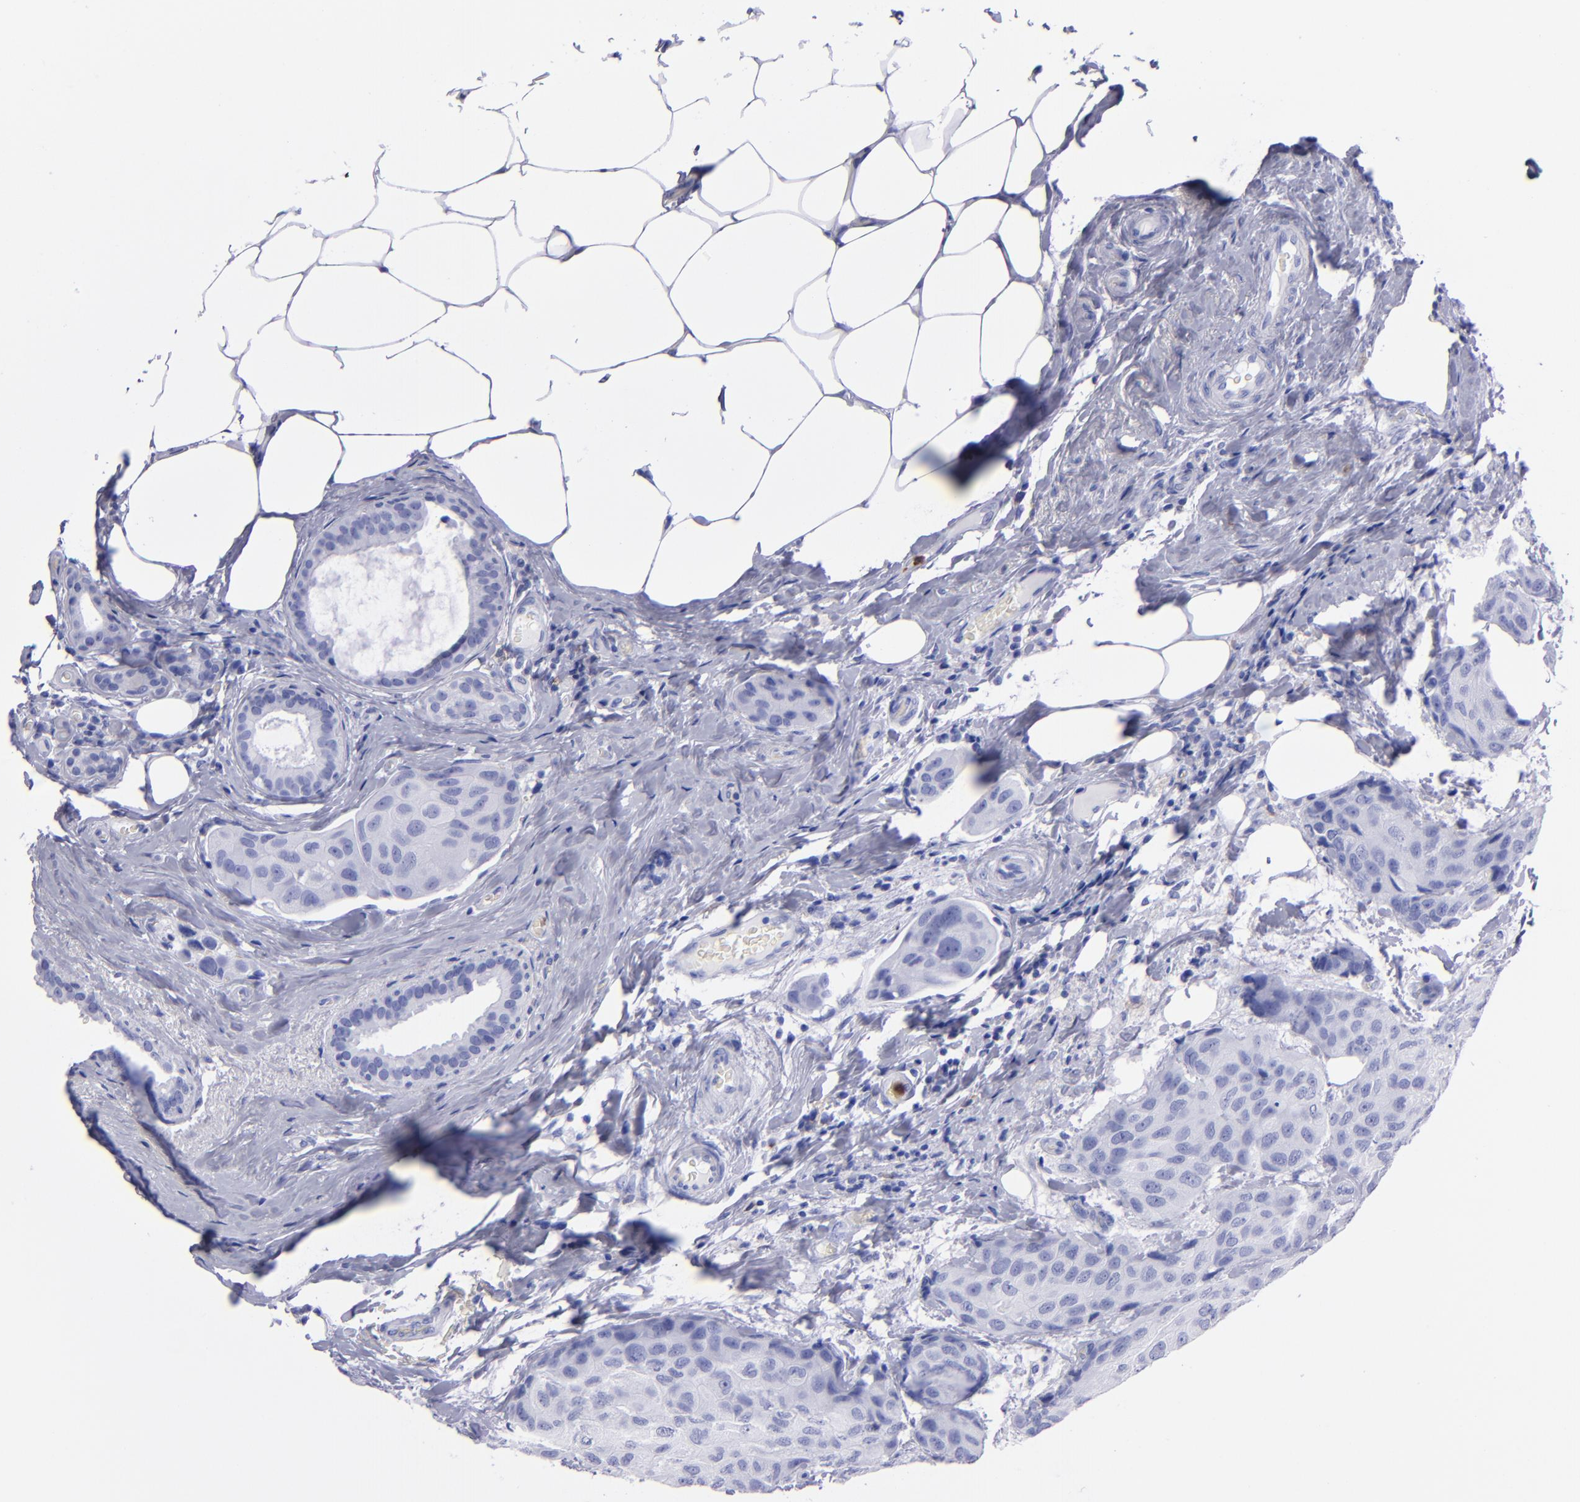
{"staining": {"intensity": "negative", "quantity": "none", "location": "none"}, "tissue": "breast cancer", "cell_type": "Tumor cells", "image_type": "cancer", "snomed": [{"axis": "morphology", "description": "Duct carcinoma"}, {"axis": "topography", "description": "Breast"}], "caption": "The photomicrograph shows no staining of tumor cells in breast cancer.", "gene": "CR1", "patient": {"sex": "female", "age": 68}}